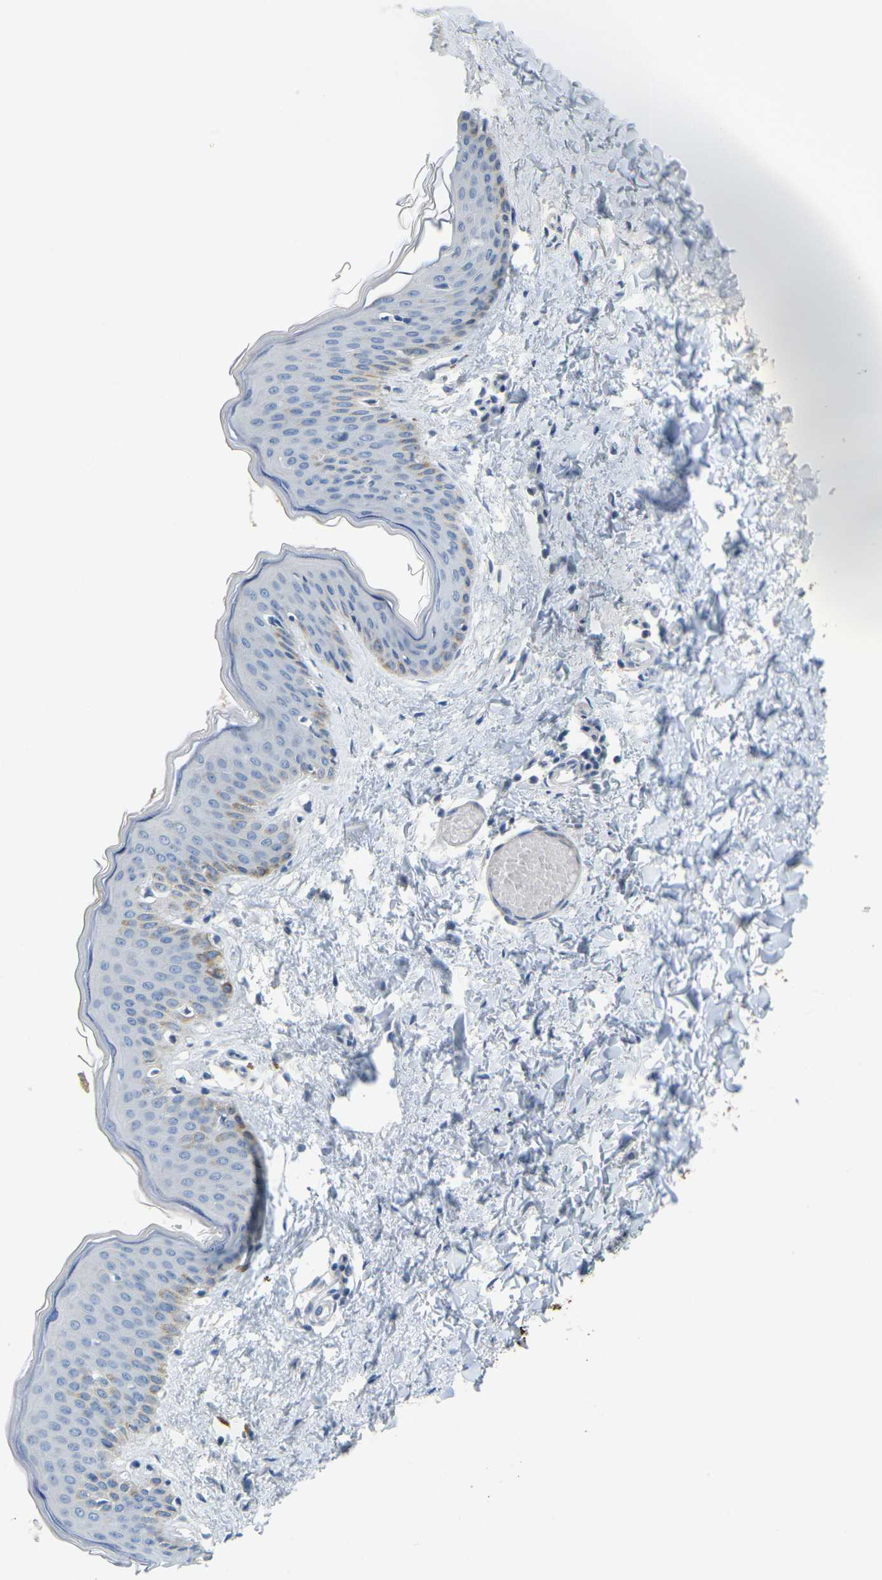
{"staining": {"intensity": "negative", "quantity": "none", "location": "none"}, "tissue": "skin", "cell_type": "Fibroblasts", "image_type": "normal", "snomed": [{"axis": "morphology", "description": "Normal tissue, NOS"}, {"axis": "topography", "description": "Skin"}], "caption": "High magnification brightfield microscopy of normal skin stained with DAB (3,3'-diaminobenzidine) (brown) and counterstained with hematoxylin (blue): fibroblasts show no significant staining. The staining was performed using DAB (3,3'-diaminobenzidine) to visualize the protein expression in brown, while the nuclei were stained in blue with hematoxylin (Magnification: 20x).", "gene": "GPR15", "patient": {"sex": "female", "age": 17}}